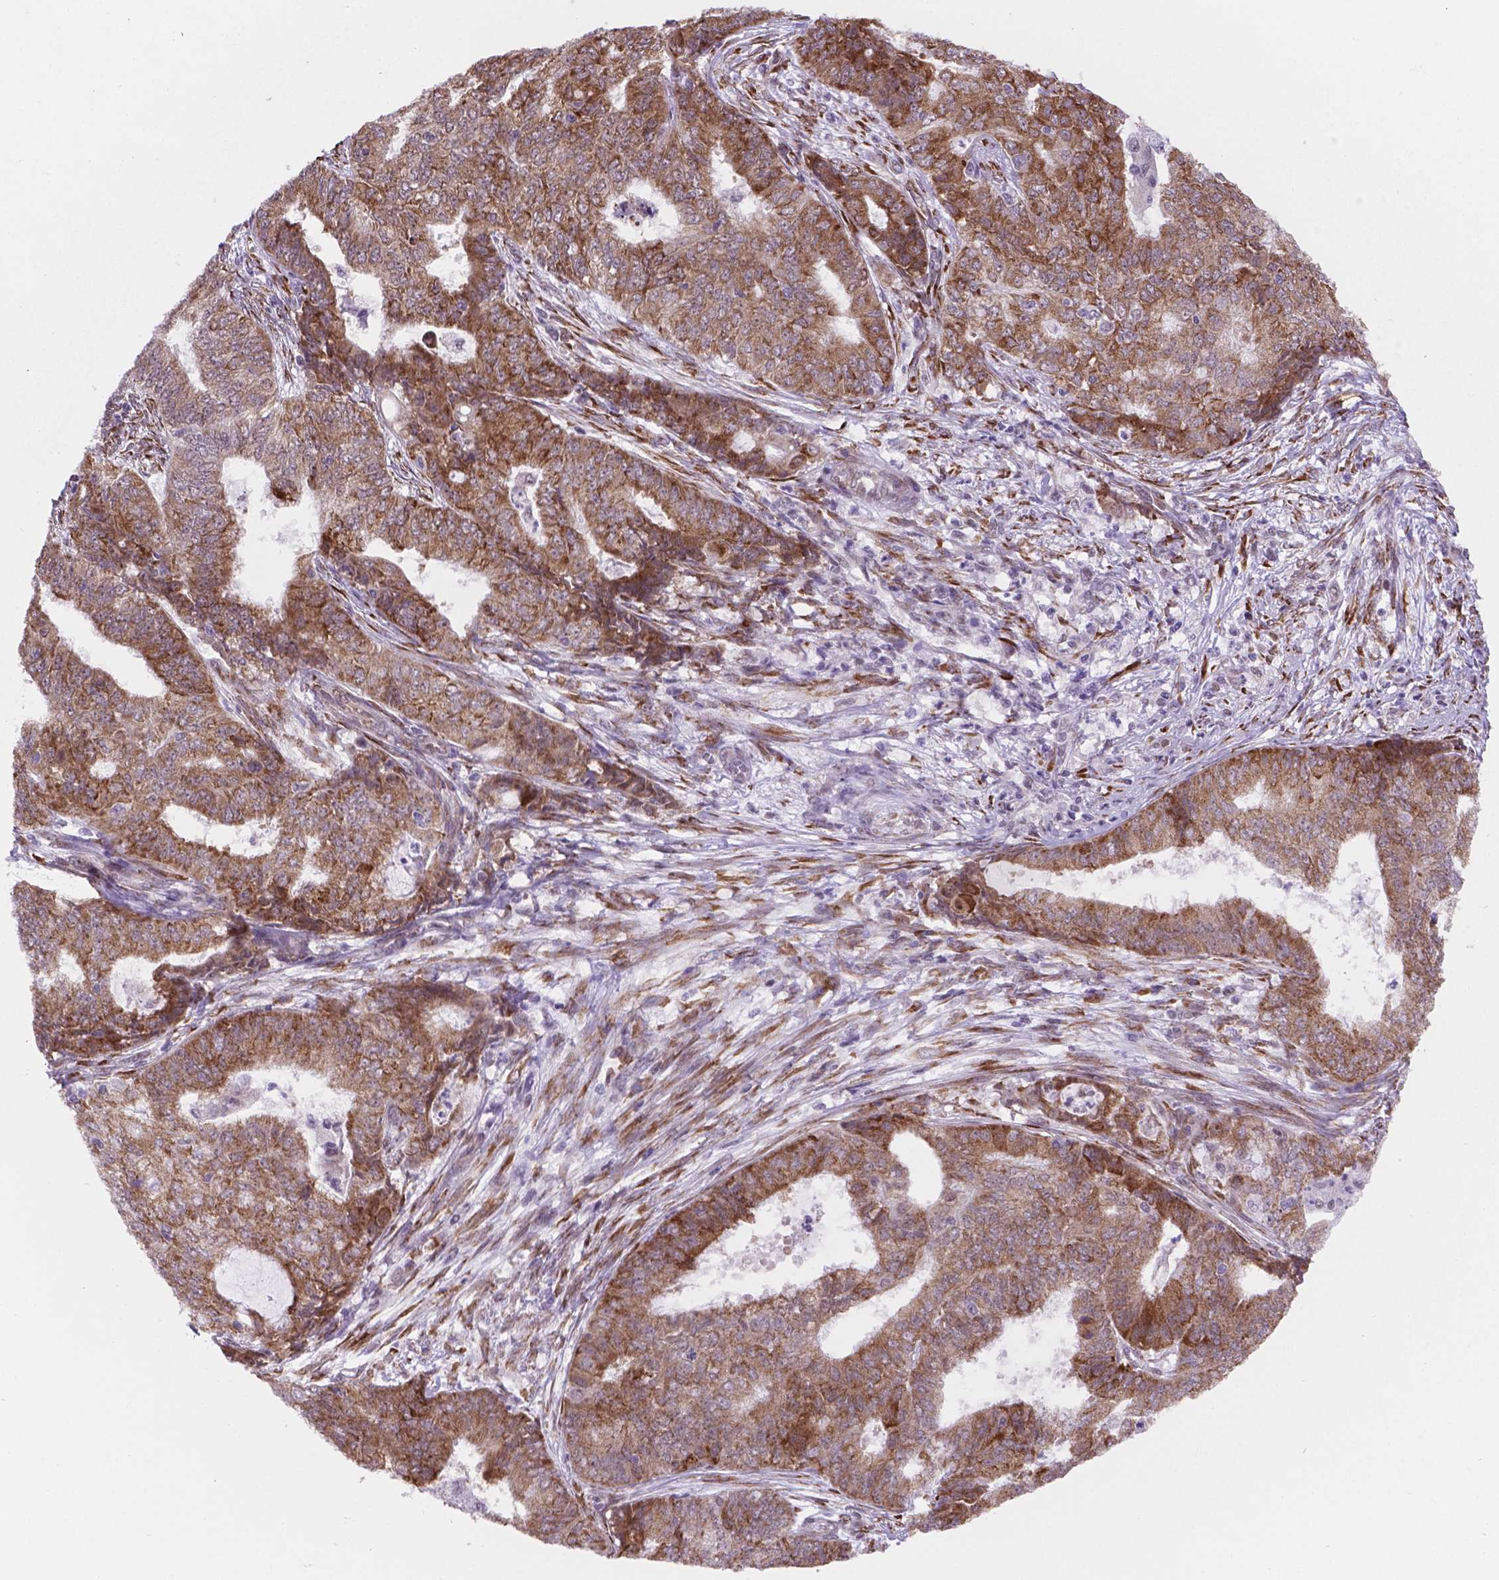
{"staining": {"intensity": "moderate", "quantity": "25%-75%", "location": "cytoplasmic/membranous"}, "tissue": "endometrial cancer", "cell_type": "Tumor cells", "image_type": "cancer", "snomed": [{"axis": "morphology", "description": "Adenocarcinoma, NOS"}, {"axis": "topography", "description": "Endometrium"}], "caption": "Endometrial cancer (adenocarcinoma) tissue displays moderate cytoplasmic/membranous expression in about 25%-75% of tumor cells", "gene": "FNIP1", "patient": {"sex": "female", "age": 62}}